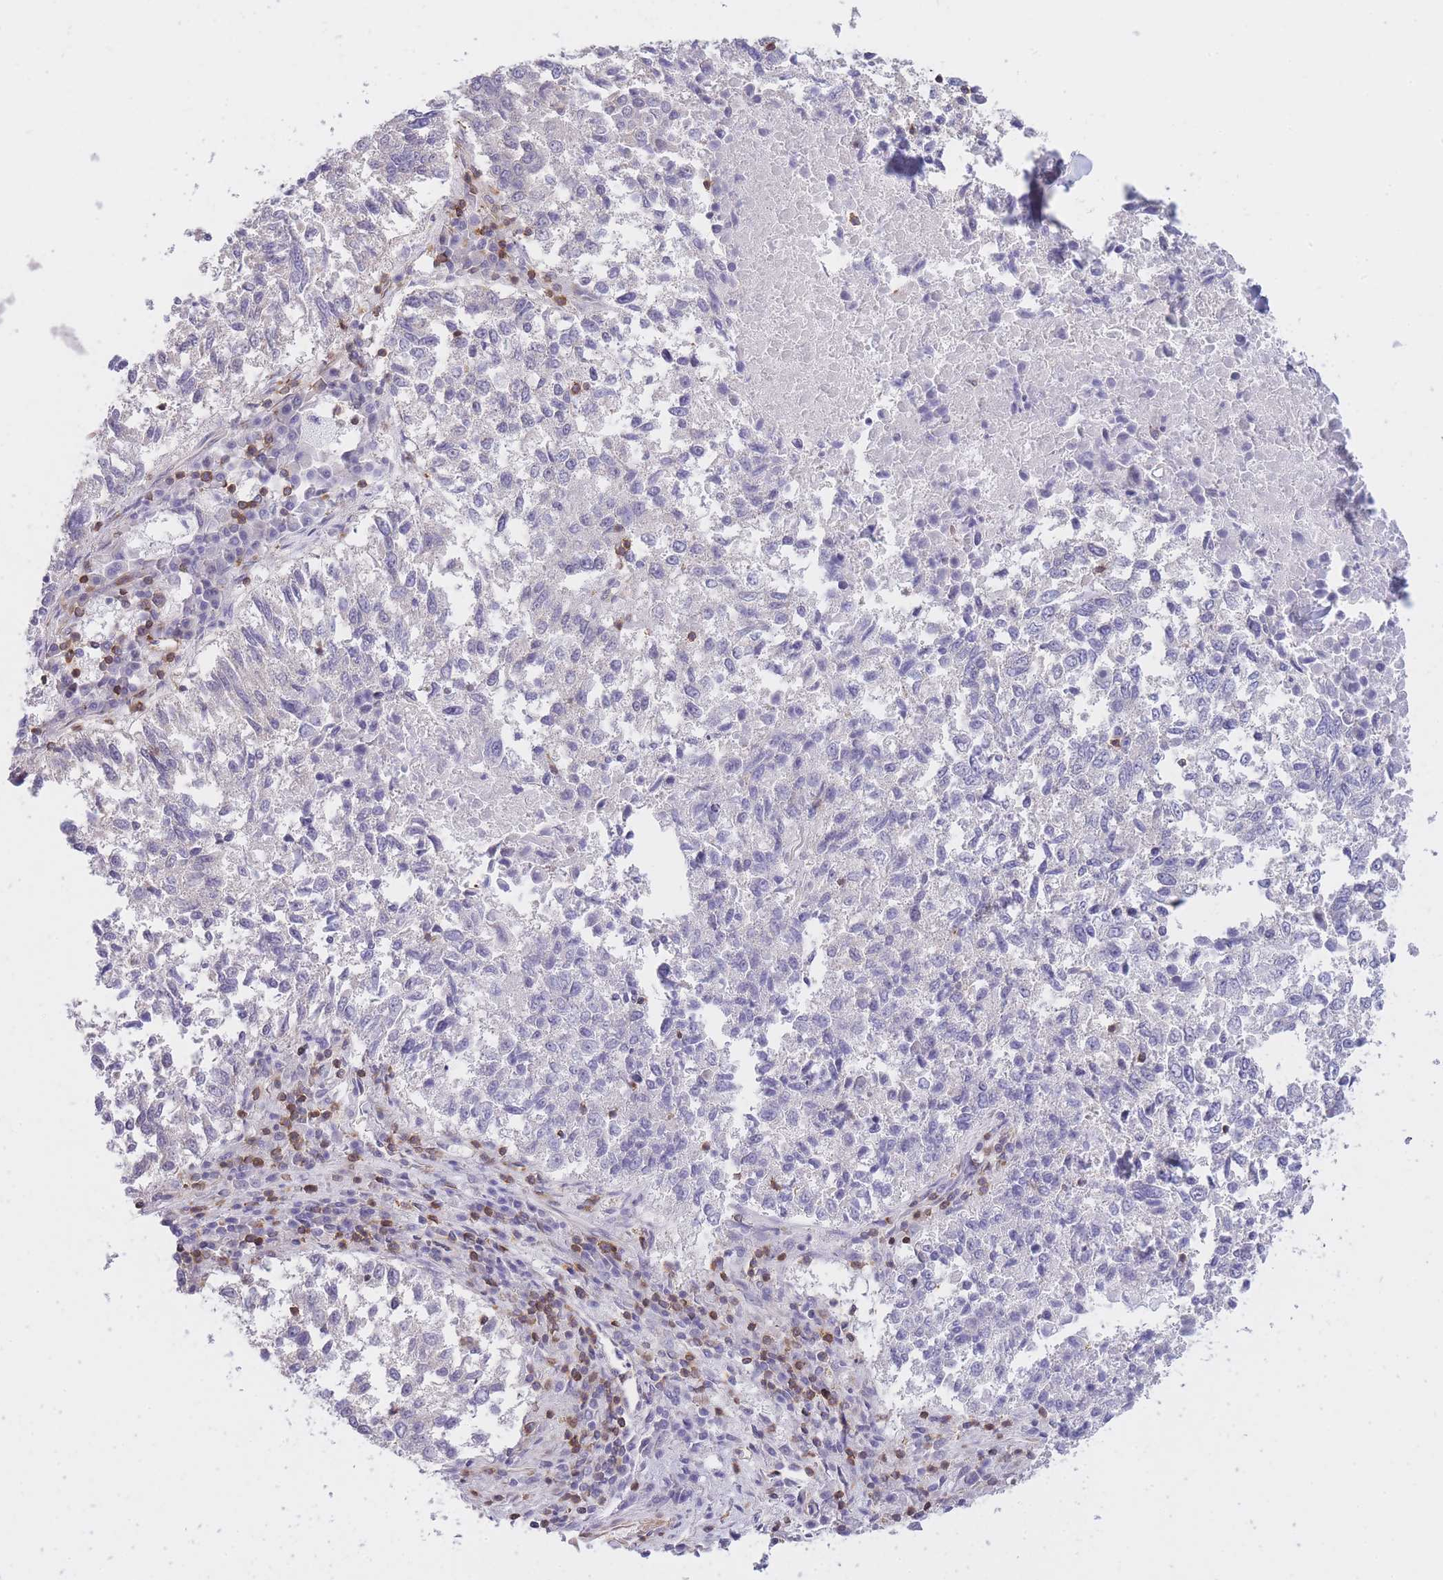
{"staining": {"intensity": "negative", "quantity": "none", "location": "none"}, "tissue": "lung cancer", "cell_type": "Tumor cells", "image_type": "cancer", "snomed": [{"axis": "morphology", "description": "Squamous cell carcinoma, NOS"}, {"axis": "topography", "description": "Lung"}], "caption": "Lung cancer stained for a protein using immunohistochemistry displays no positivity tumor cells.", "gene": "CDC25B", "patient": {"sex": "male", "age": 73}}